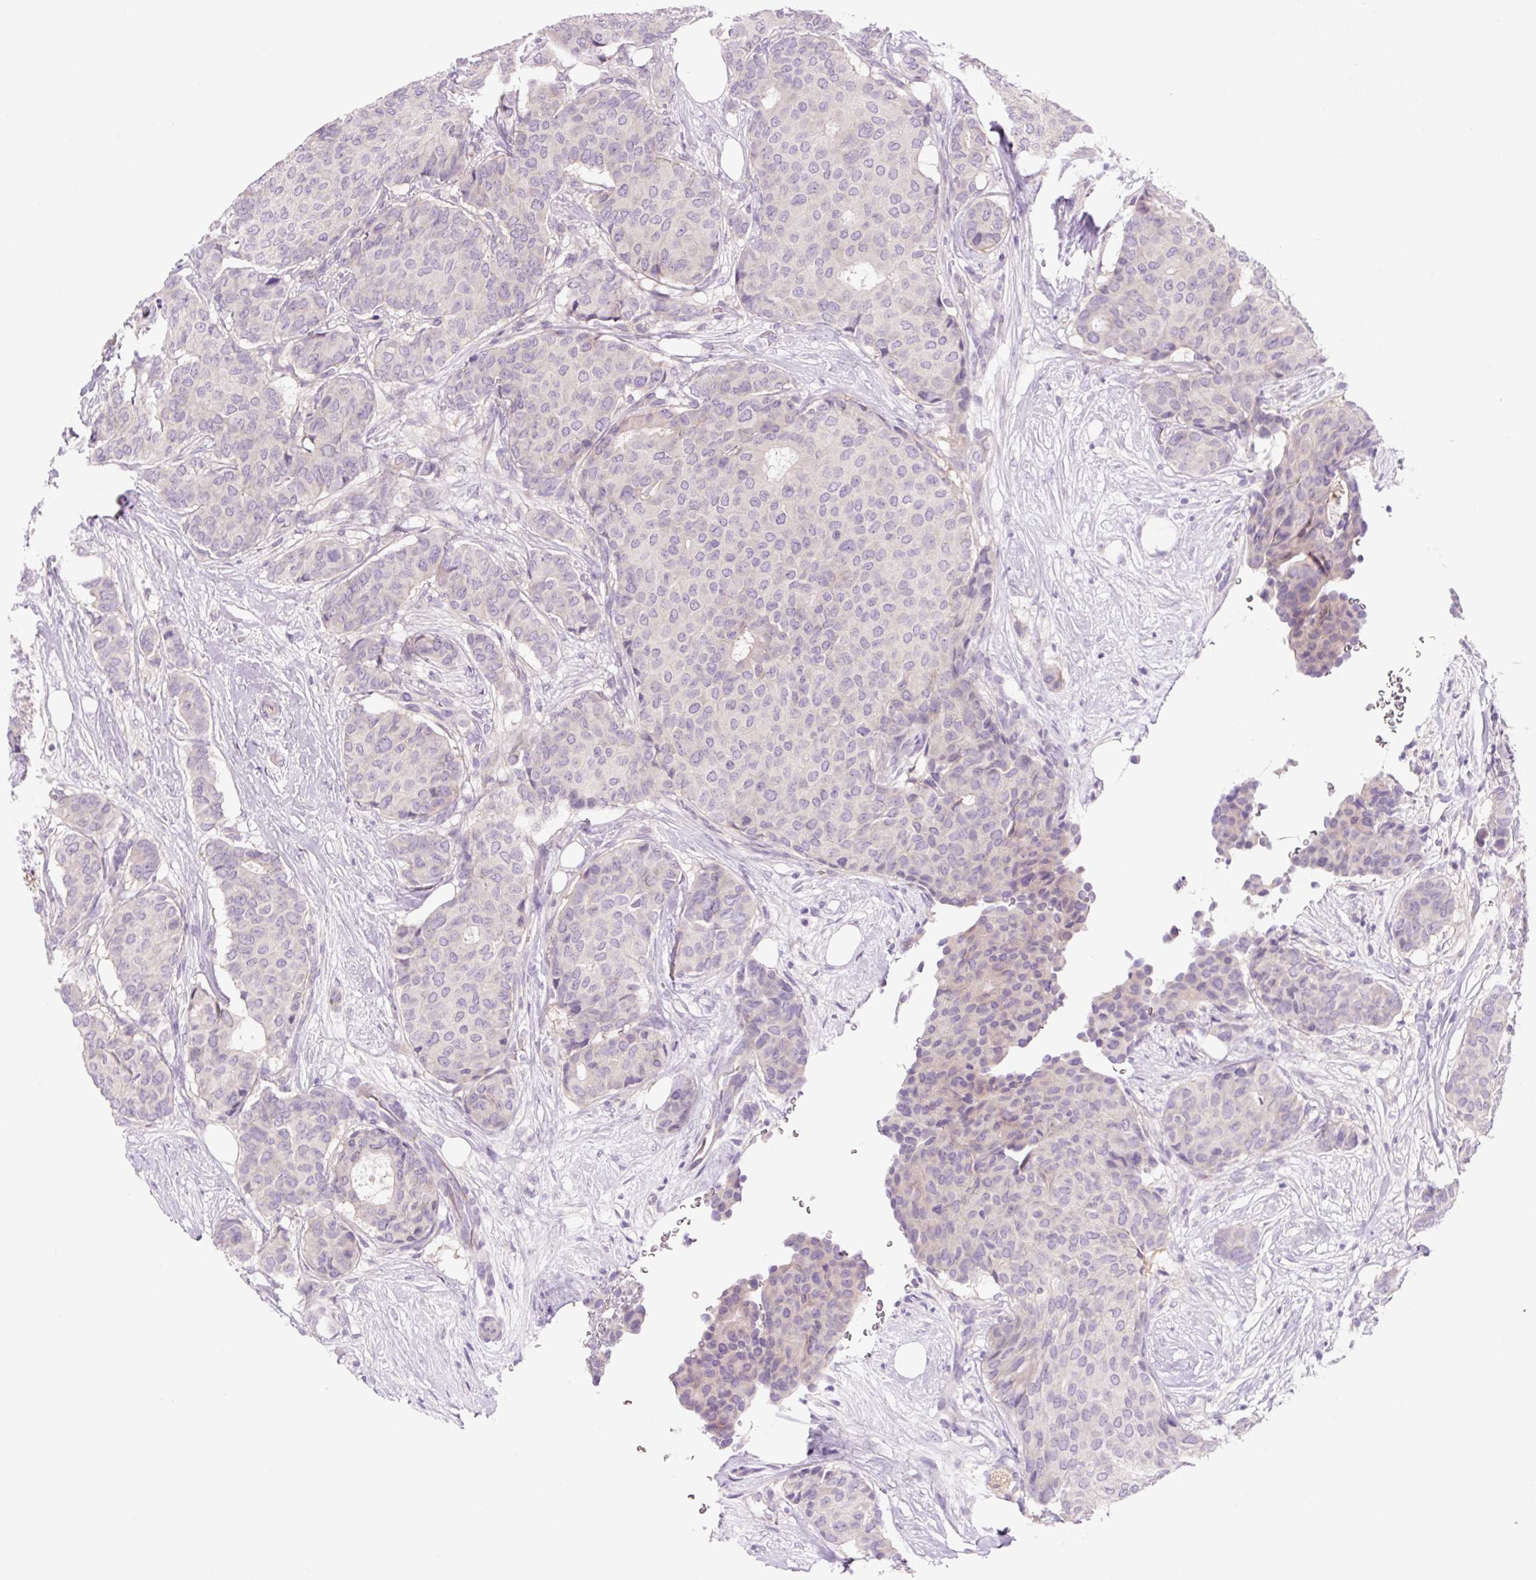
{"staining": {"intensity": "weak", "quantity": "<25%", "location": "cytoplasmic/membranous"}, "tissue": "breast cancer", "cell_type": "Tumor cells", "image_type": "cancer", "snomed": [{"axis": "morphology", "description": "Duct carcinoma"}, {"axis": "topography", "description": "Breast"}], "caption": "This is an immunohistochemistry (IHC) micrograph of human breast cancer. There is no staining in tumor cells.", "gene": "CELF6", "patient": {"sex": "female", "age": 75}}